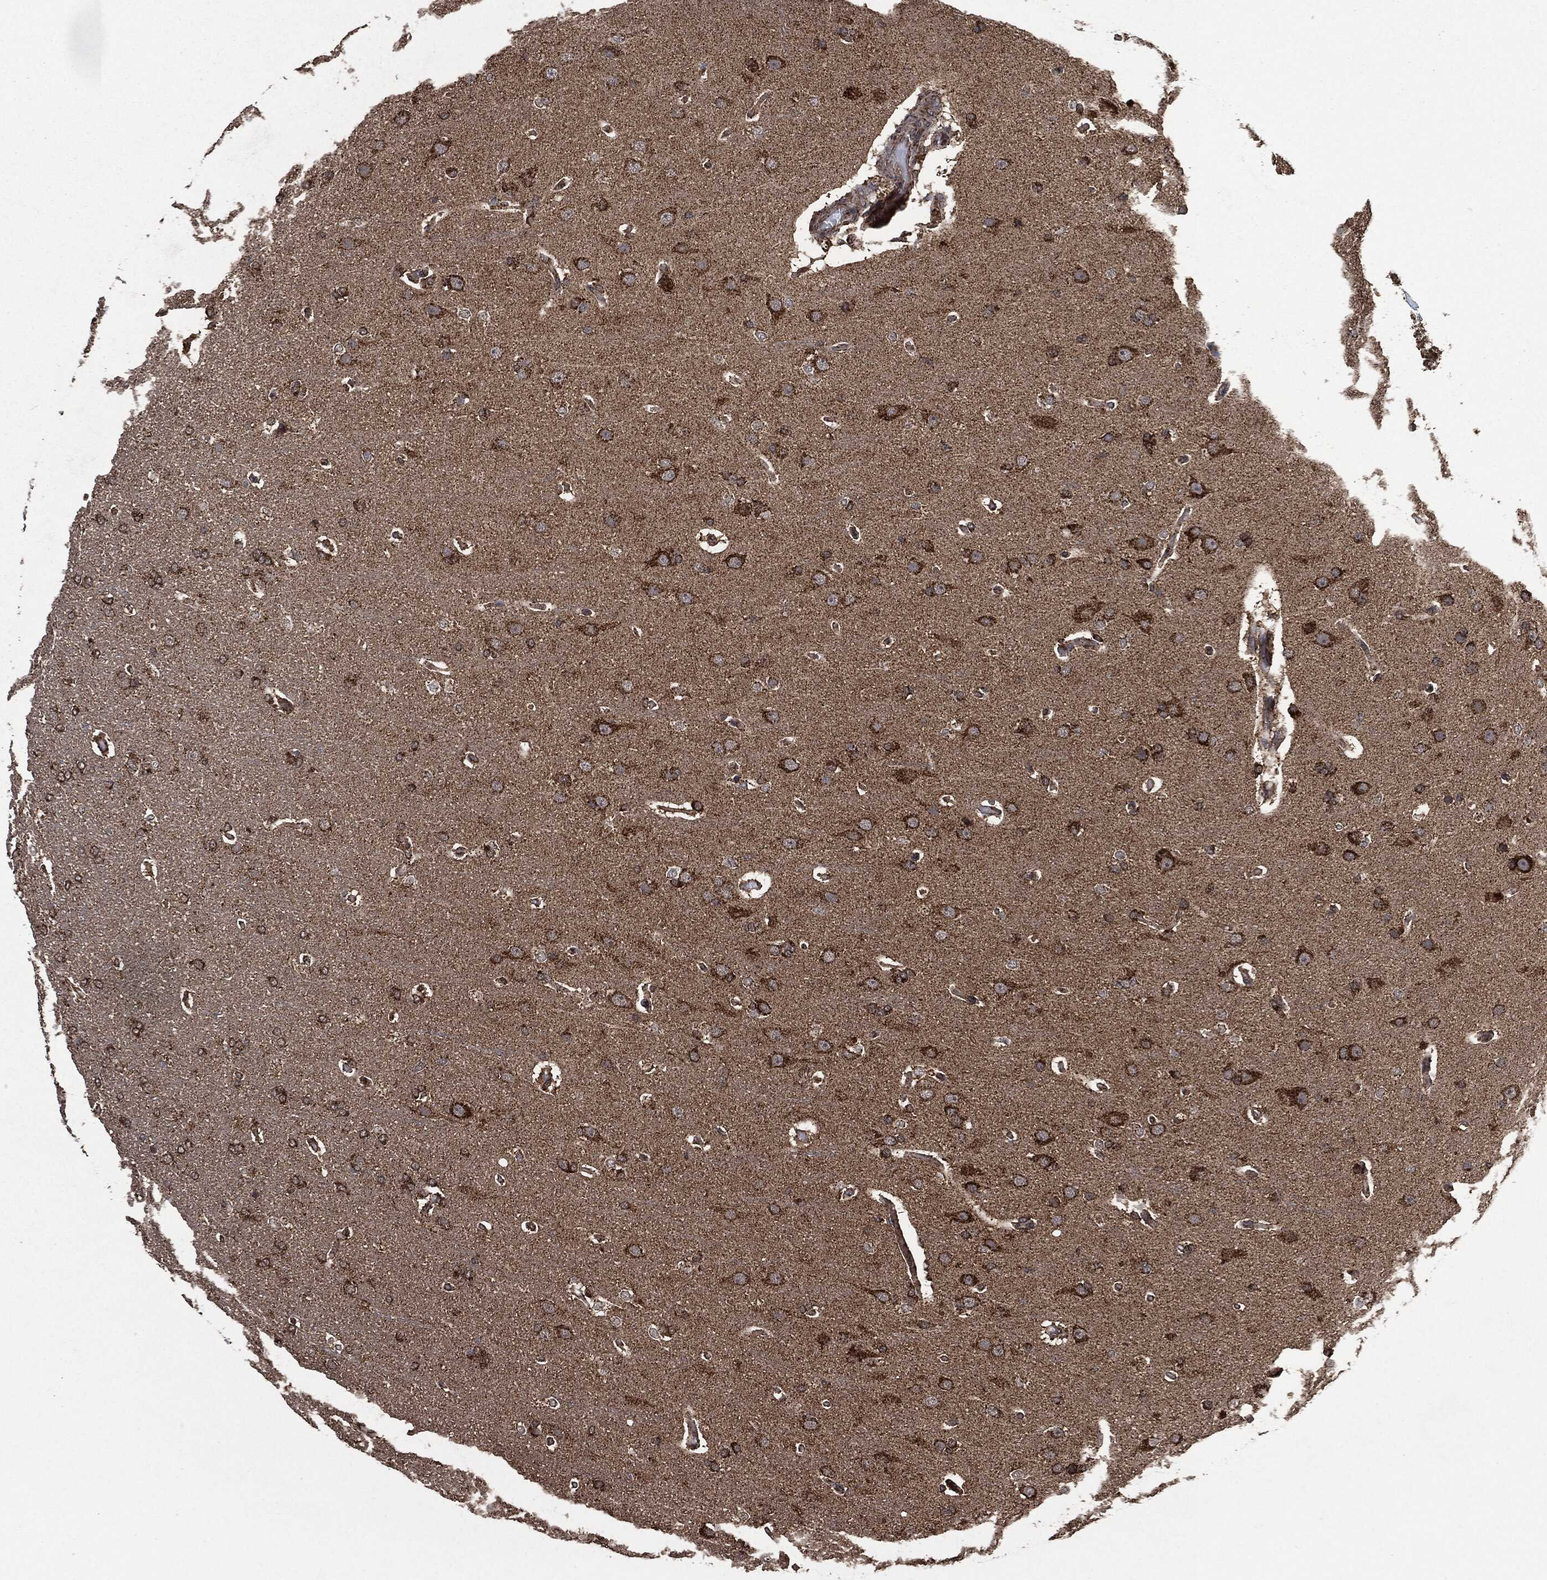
{"staining": {"intensity": "strong", "quantity": ">75%", "location": "cytoplasmic/membranous"}, "tissue": "glioma", "cell_type": "Tumor cells", "image_type": "cancer", "snomed": [{"axis": "morphology", "description": "Glioma, malignant, Low grade"}, {"axis": "topography", "description": "Brain"}], "caption": "Strong cytoplasmic/membranous expression for a protein is identified in about >75% of tumor cells of glioma using immunohistochemistry.", "gene": "LIG3", "patient": {"sex": "male", "age": 41}}